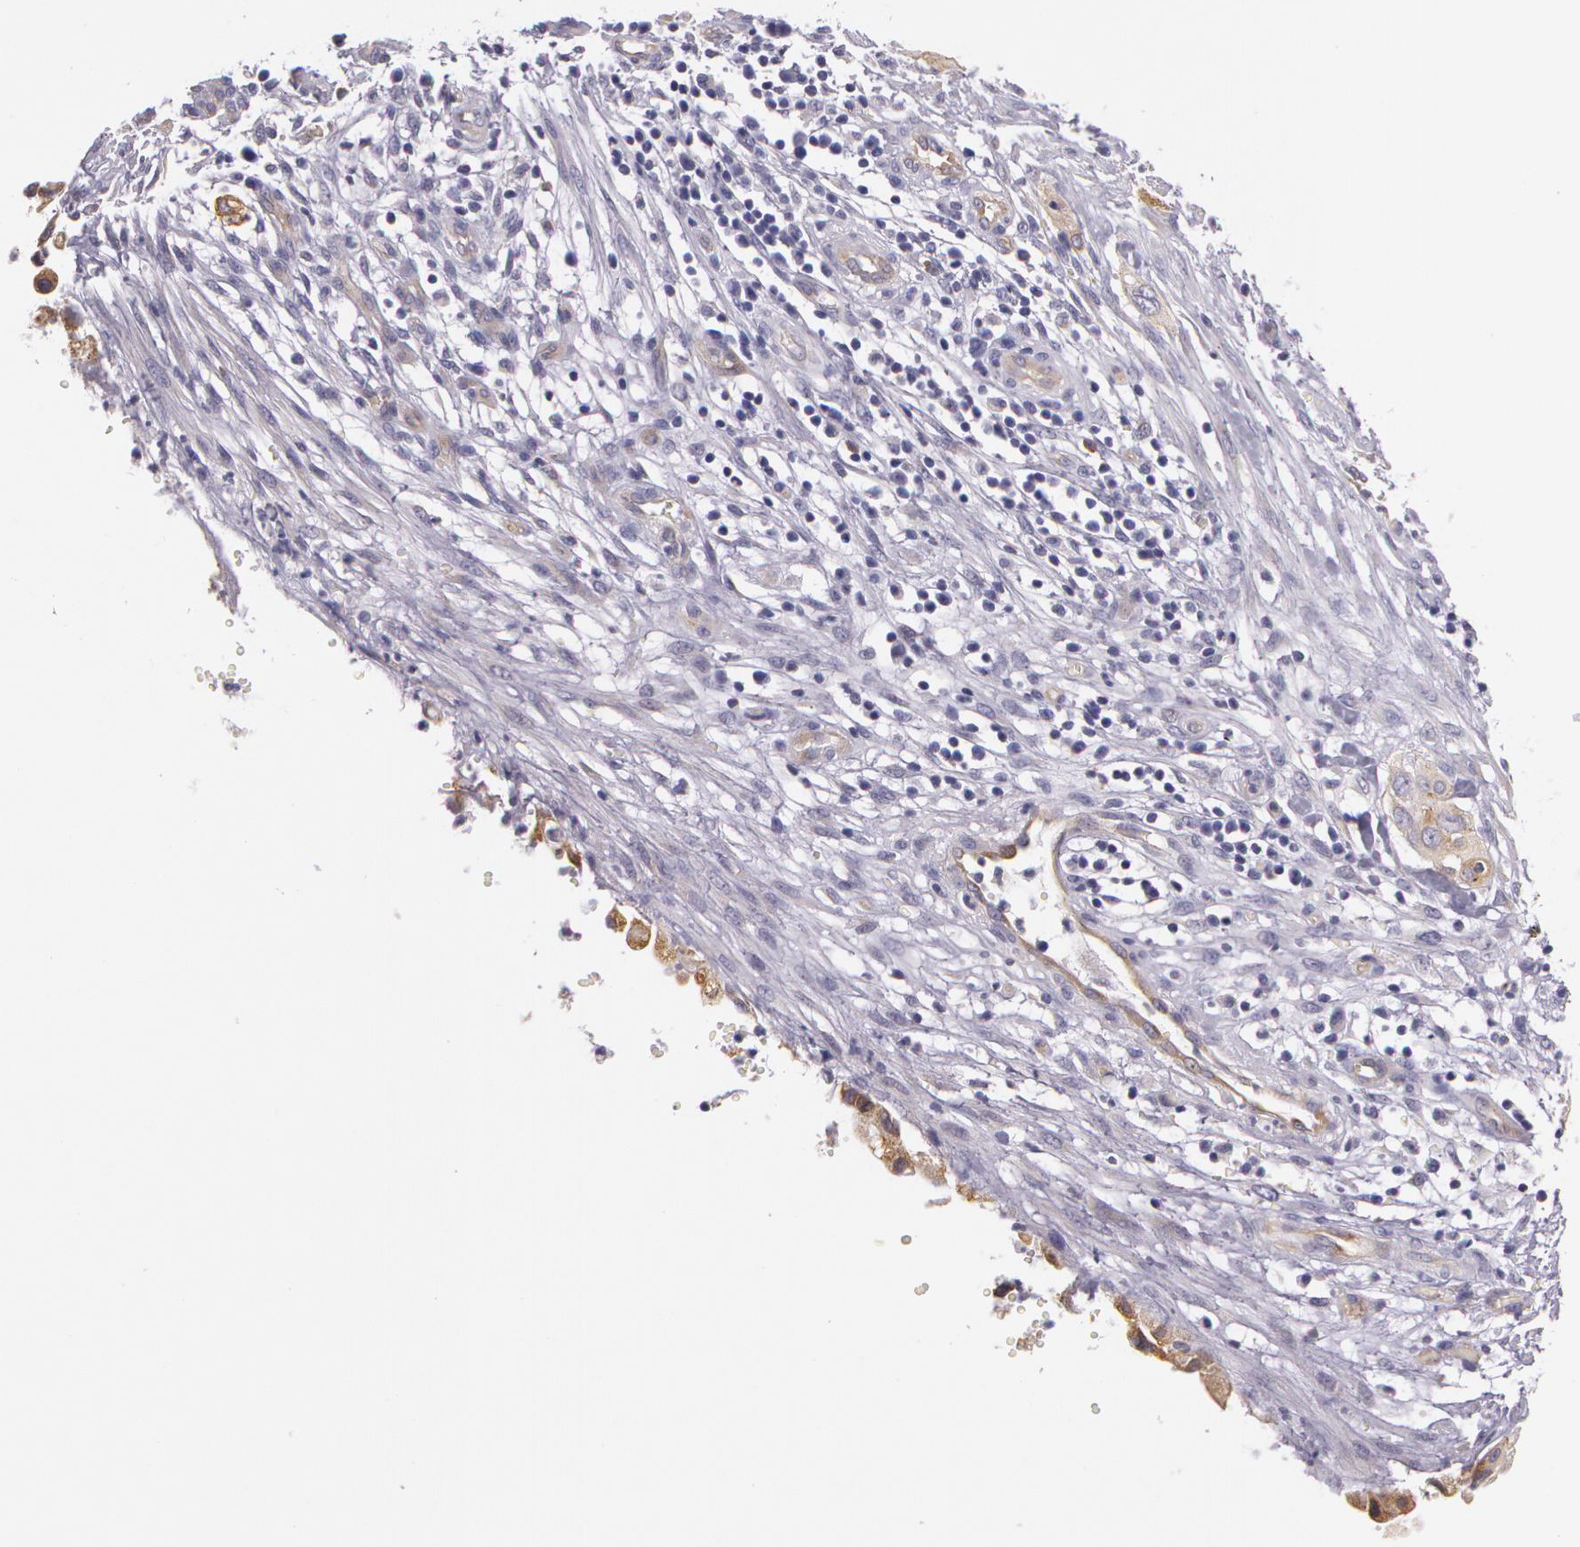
{"staining": {"intensity": "moderate", "quantity": ">75%", "location": "cytoplasmic/membranous"}, "tissue": "cervical cancer", "cell_type": "Tumor cells", "image_type": "cancer", "snomed": [{"axis": "morphology", "description": "Normal tissue, NOS"}, {"axis": "morphology", "description": "Squamous cell carcinoma, NOS"}, {"axis": "topography", "description": "Cervix"}], "caption": "Cervical squamous cell carcinoma tissue exhibits moderate cytoplasmic/membranous staining in about >75% of tumor cells, visualized by immunohistochemistry. The protein is shown in brown color, while the nuclei are stained blue.", "gene": "APP", "patient": {"sex": "female", "age": 45}}